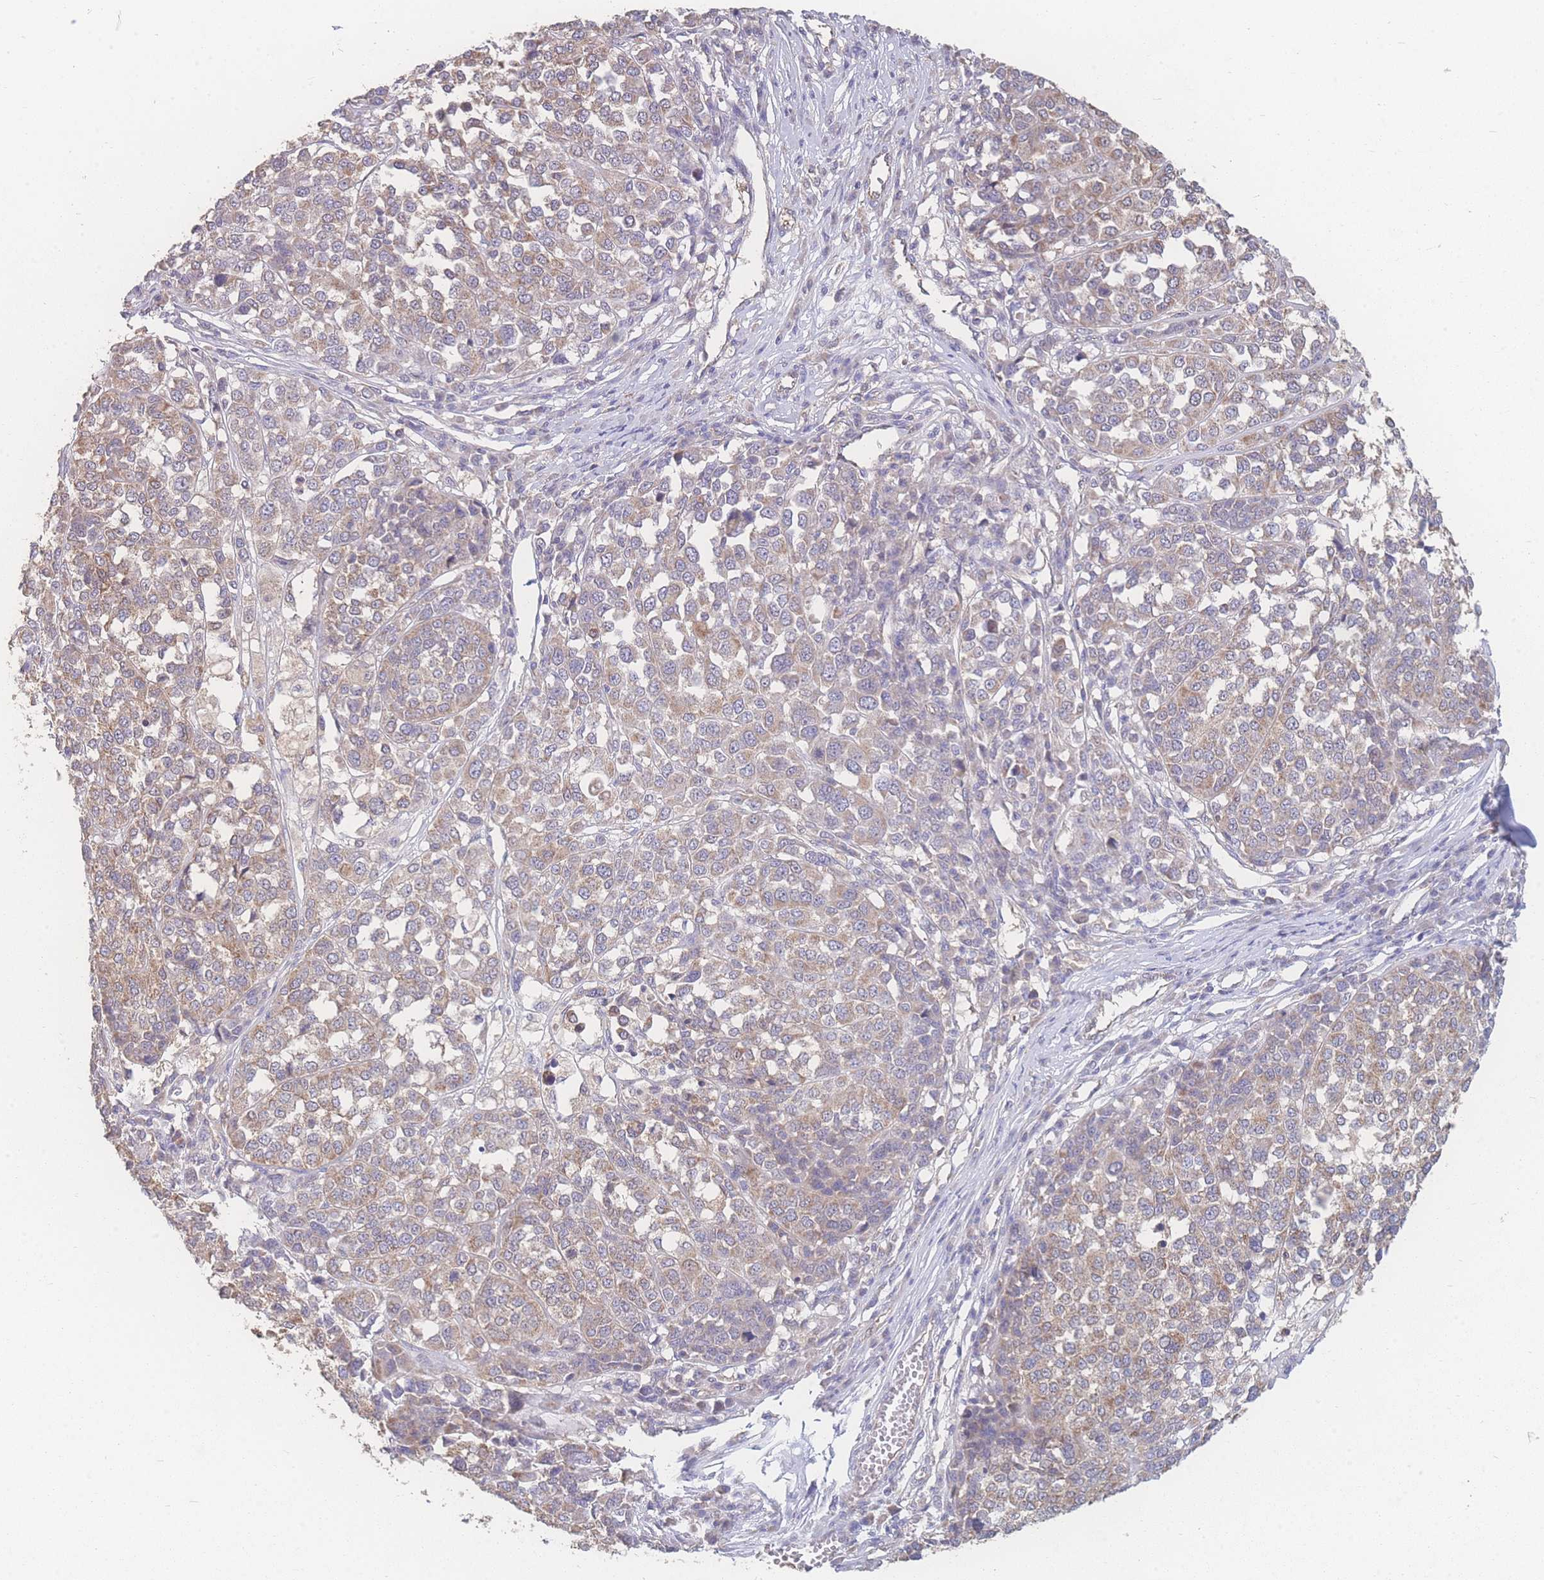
{"staining": {"intensity": "weak", "quantity": ">75%", "location": "cytoplasmic/membranous"}, "tissue": "melanoma", "cell_type": "Tumor cells", "image_type": "cancer", "snomed": [{"axis": "morphology", "description": "Malignant melanoma, Metastatic site"}, {"axis": "topography", "description": "Lymph node"}], "caption": "Tumor cells demonstrate weak cytoplasmic/membranous staining in about >75% of cells in malignant melanoma (metastatic site).", "gene": "GIPR", "patient": {"sex": "male", "age": 44}}